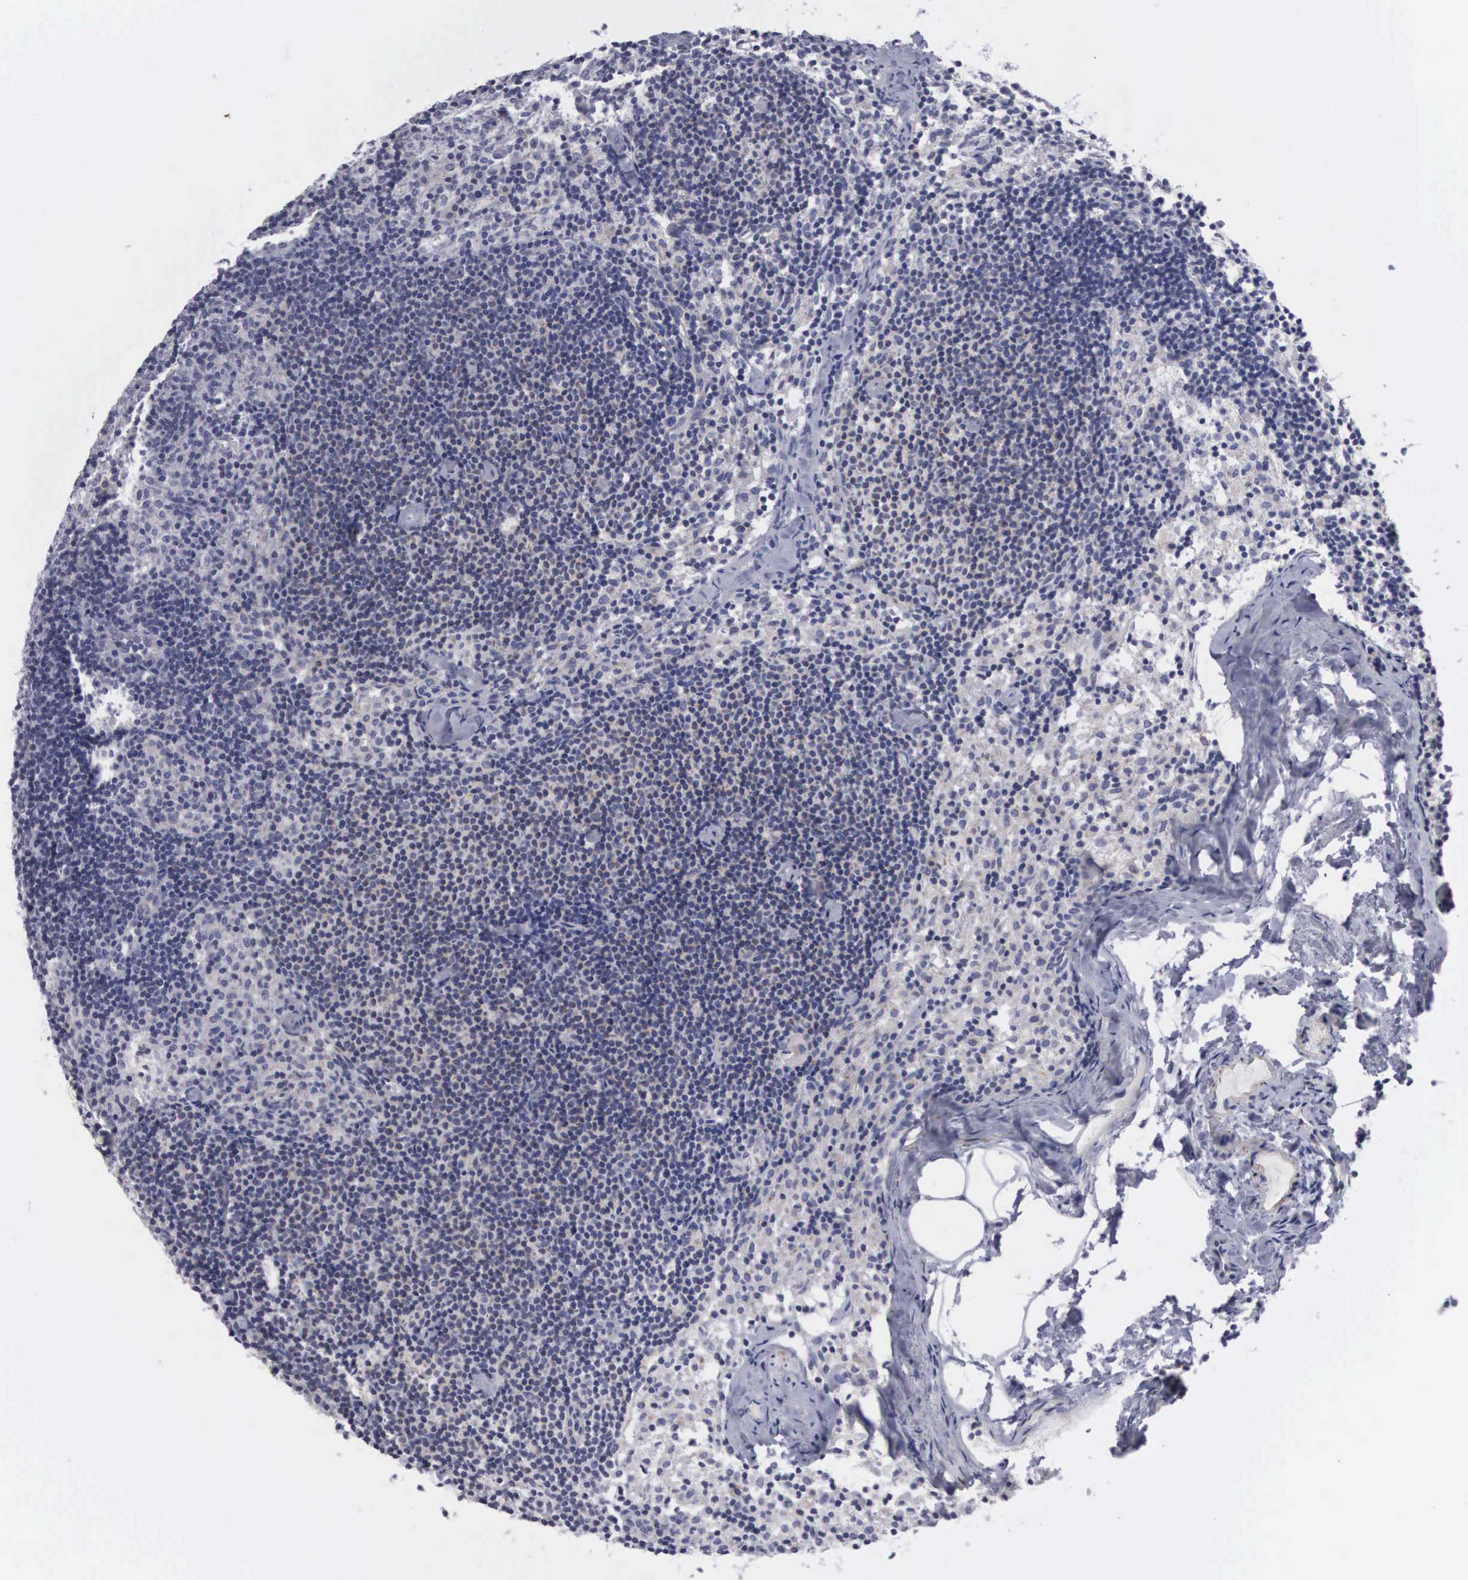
{"staining": {"intensity": "weak", "quantity": "<25%", "location": "cytoplasmic/membranous"}, "tissue": "lymph node", "cell_type": "Germinal center cells", "image_type": "normal", "snomed": [{"axis": "morphology", "description": "Normal tissue, NOS"}, {"axis": "topography", "description": "Lymph node"}], "caption": "This is an IHC micrograph of benign lymph node. There is no positivity in germinal center cells.", "gene": "APOOL", "patient": {"sex": "female", "age": 35}}